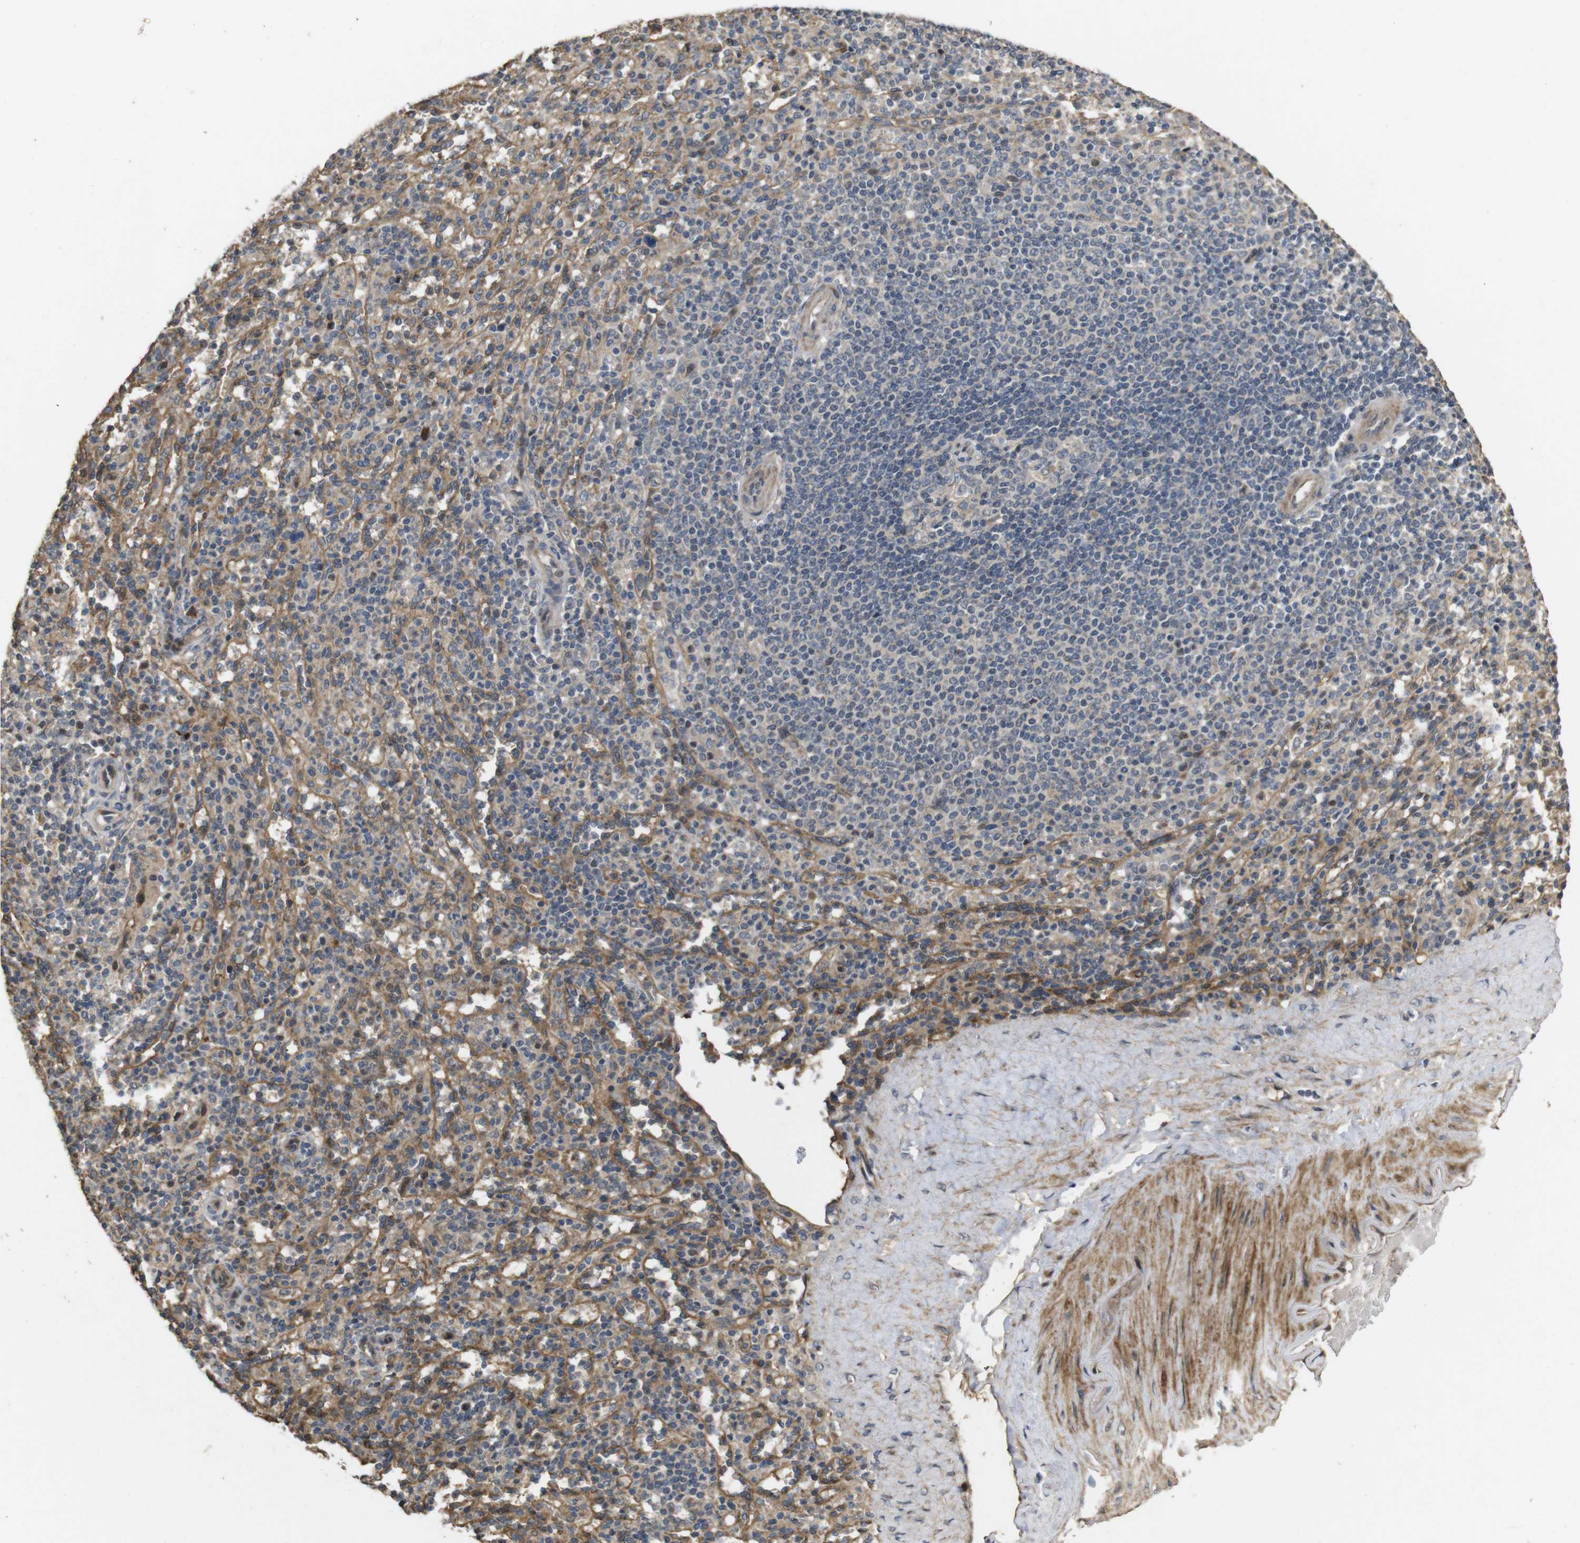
{"staining": {"intensity": "moderate", "quantity": "25%-75%", "location": "cytoplasmic/membranous"}, "tissue": "spleen", "cell_type": "Cells in red pulp", "image_type": "normal", "snomed": [{"axis": "morphology", "description": "Normal tissue, NOS"}, {"axis": "topography", "description": "Spleen"}], "caption": "Protein staining by immunohistochemistry displays moderate cytoplasmic/membranous staining in approximately 25%-75% of cells in red pulp in unremarkable spleen.", "gene": "PCDHB10", "patient": {"sex": "male", "age": 36}}